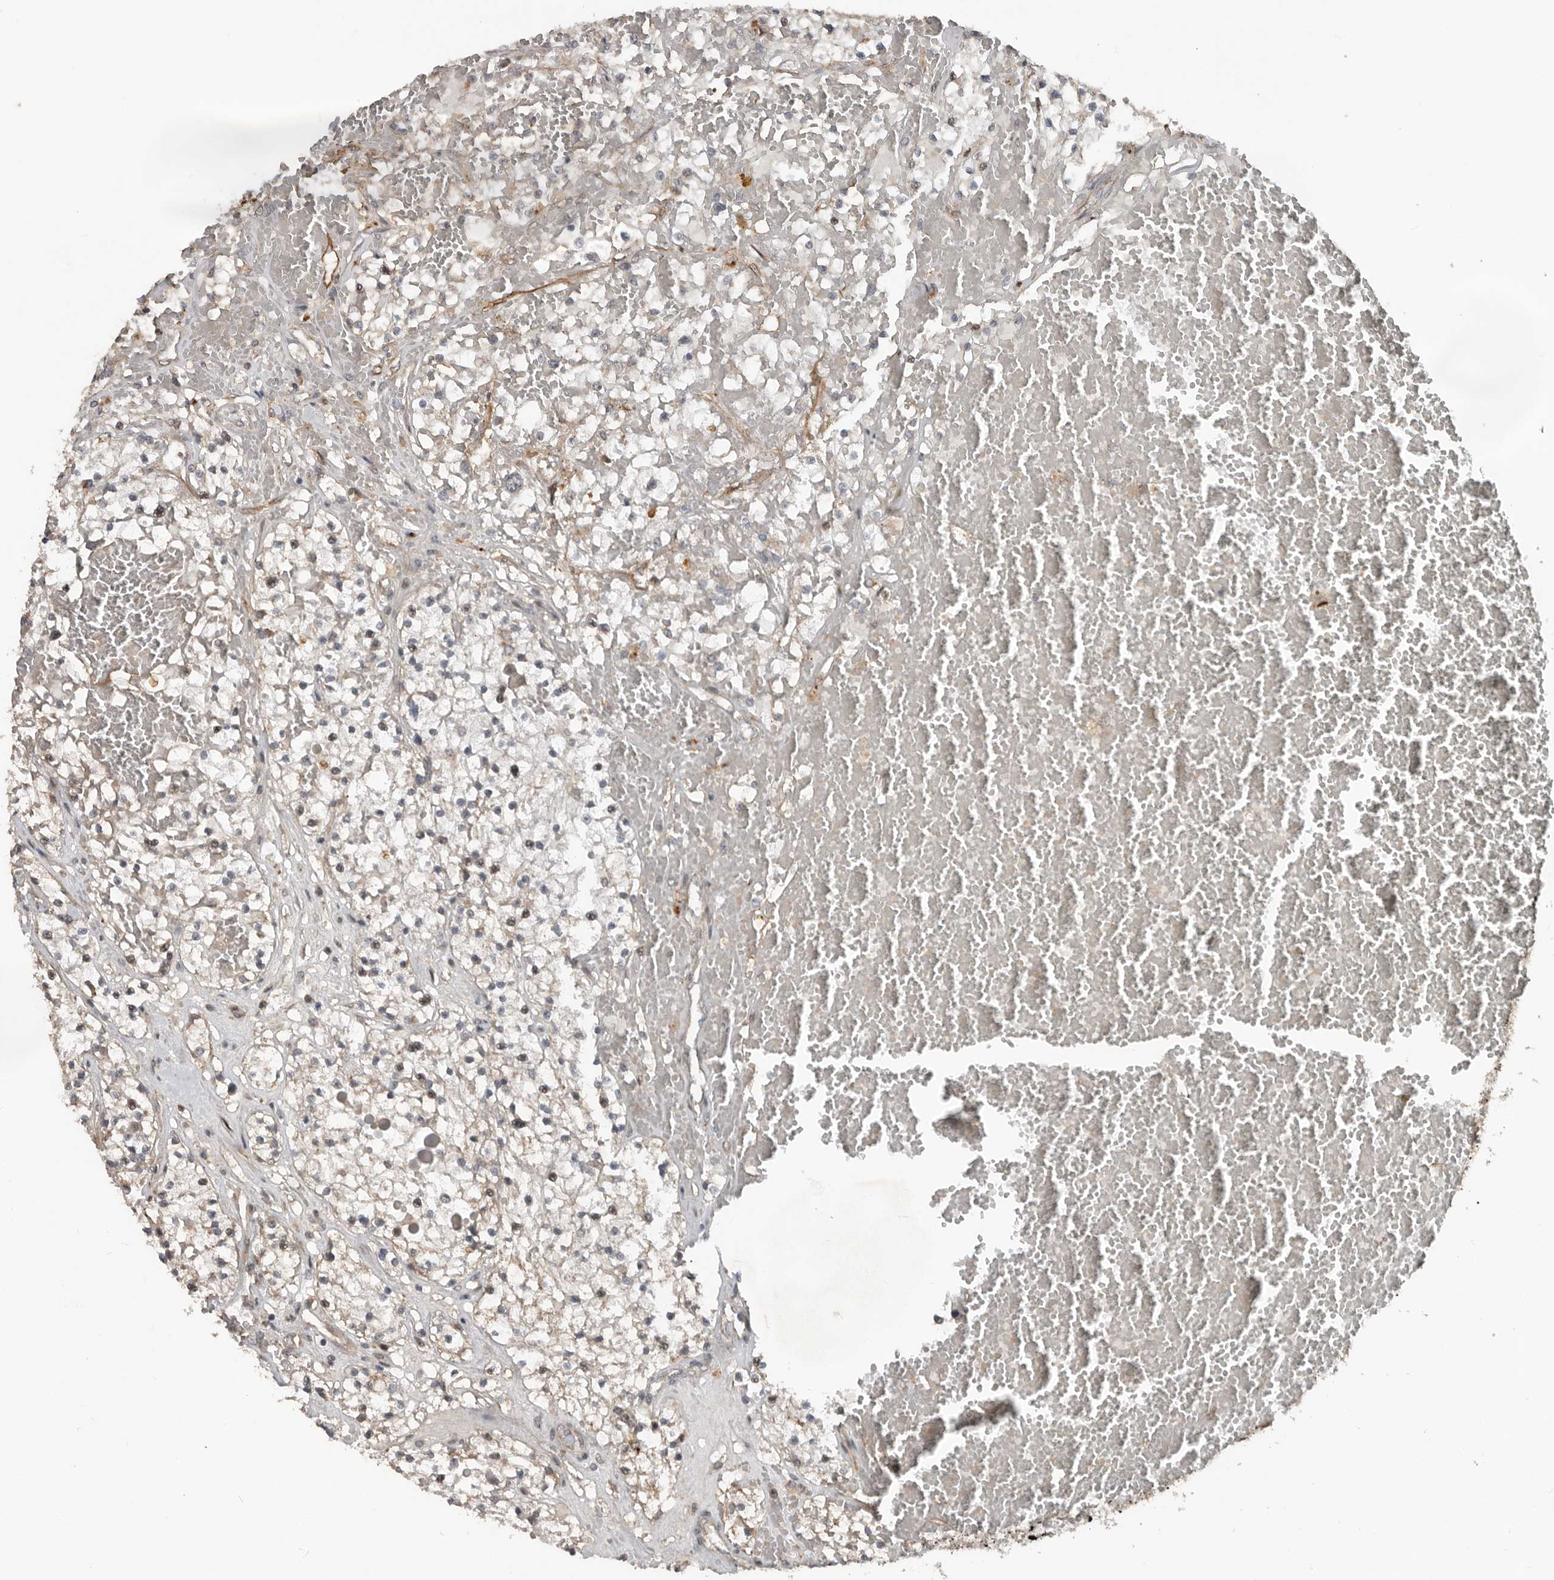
{"staining": {"intensity": "weak", "quantity": "<25%", "location": "cytoplasmic/membranous"}, "tissue": "renal cancer", "cell_type": "Tumor cells", "image_type": "cancer", "snomed": [{"axis": "morphology", "description": "Normal tissue, NOS"}, {"axis": "morphology", "description": "Adenocarcinoma, NOS"}, {"axis": "topography", "description": "Kidney"}], "caption": "A photomicrograph of human renal adenocarcinoma is negative for staining in tumor cells. (Brightfield microscopy of DAB IHC at high magnification).", "gene": "YOD1", "patient": {"sex": "male", "age": 68}}